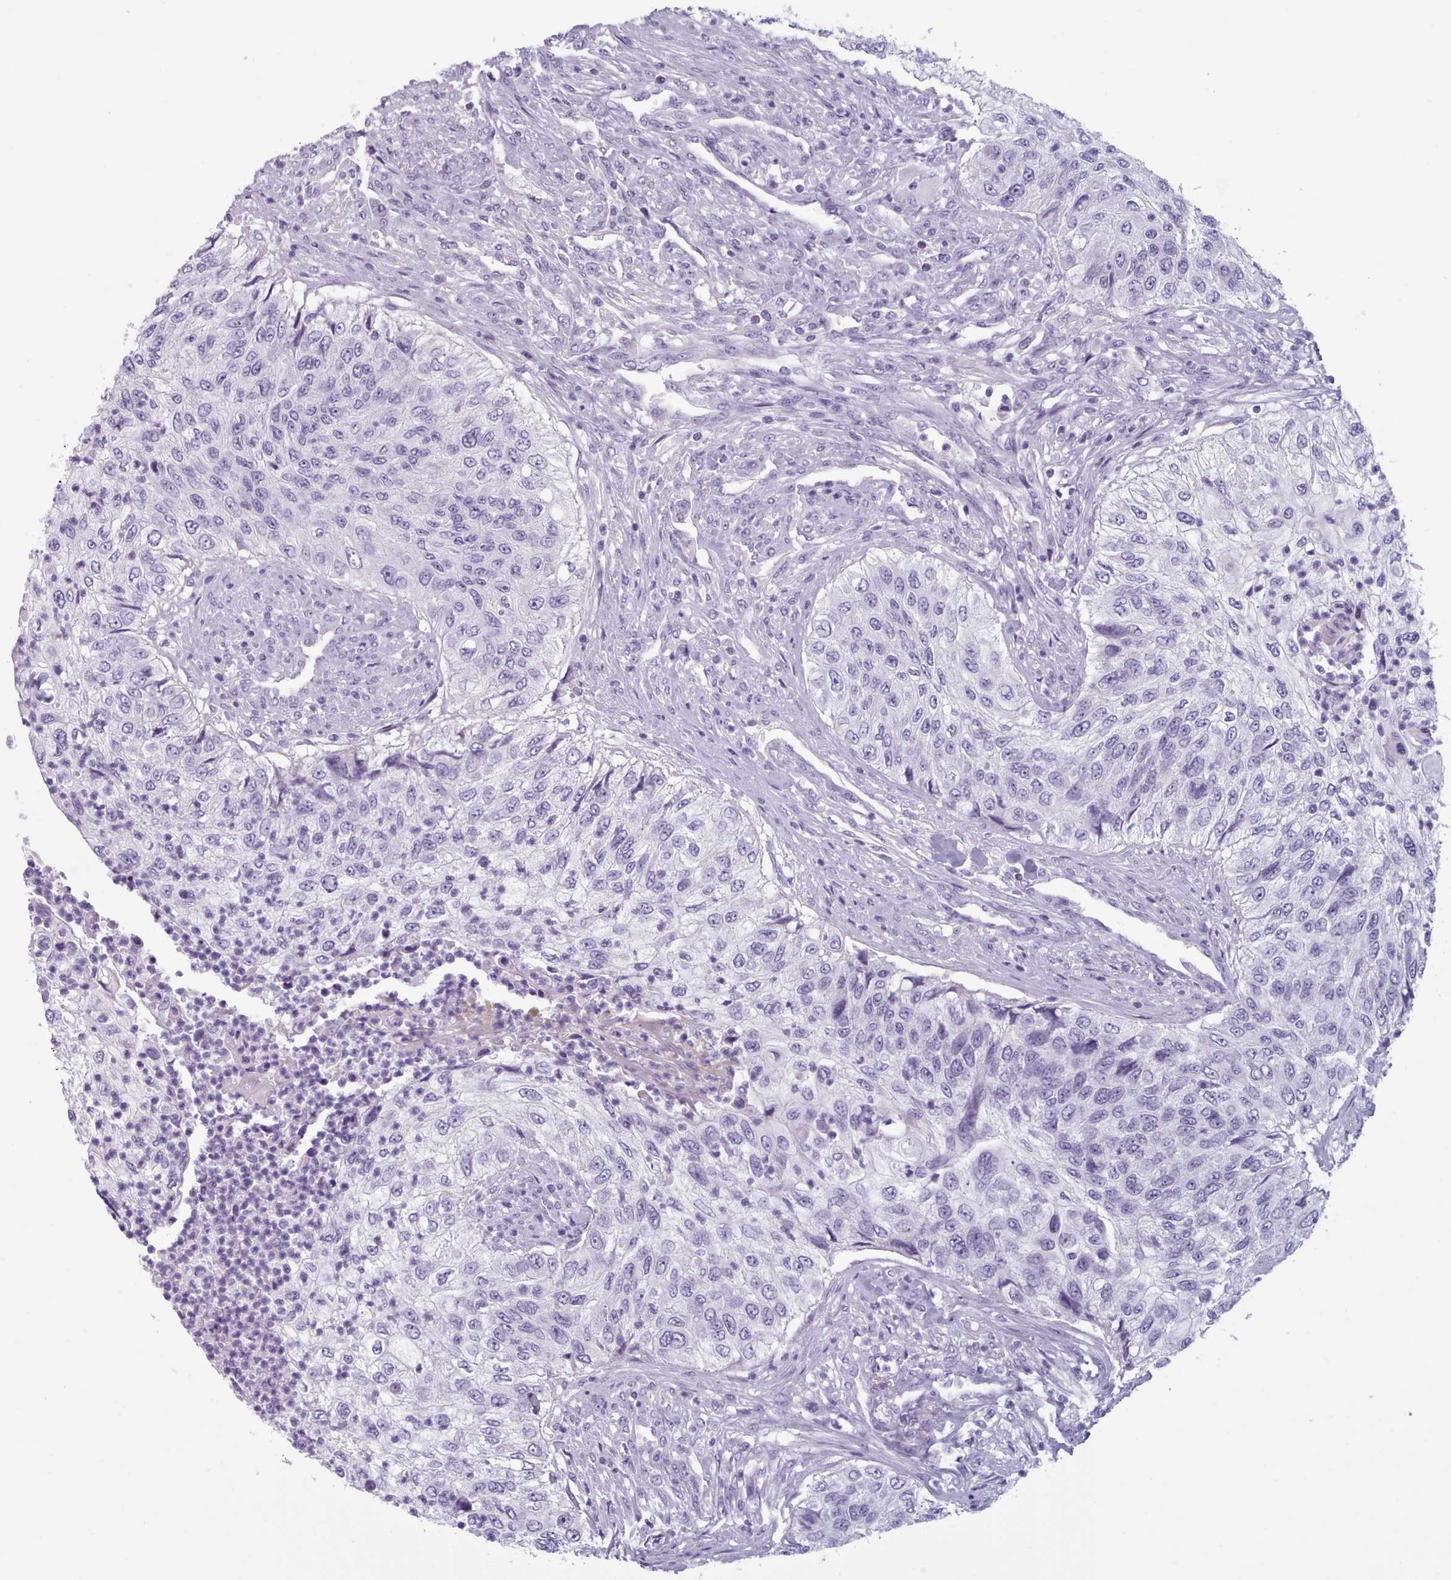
{"staining": {"intensity": "negative", "quantity": "none", "location": "none"}, "tissue": "urothelial cancer", "cell_type": "Tumor cells", "image_type": "cancer", "snomed": [{"axis": "morphology", "description": "Urothelial carcinoma, High grade"}, {"axis": "topography", "description": "Urinary bladder"}], "caption": "This is an immunohistochemistry image of human urothelial cancer. There is no staining in tumor cells.", "gene": "ZNF43", "patient": {"sex": "female", "age": 60}}